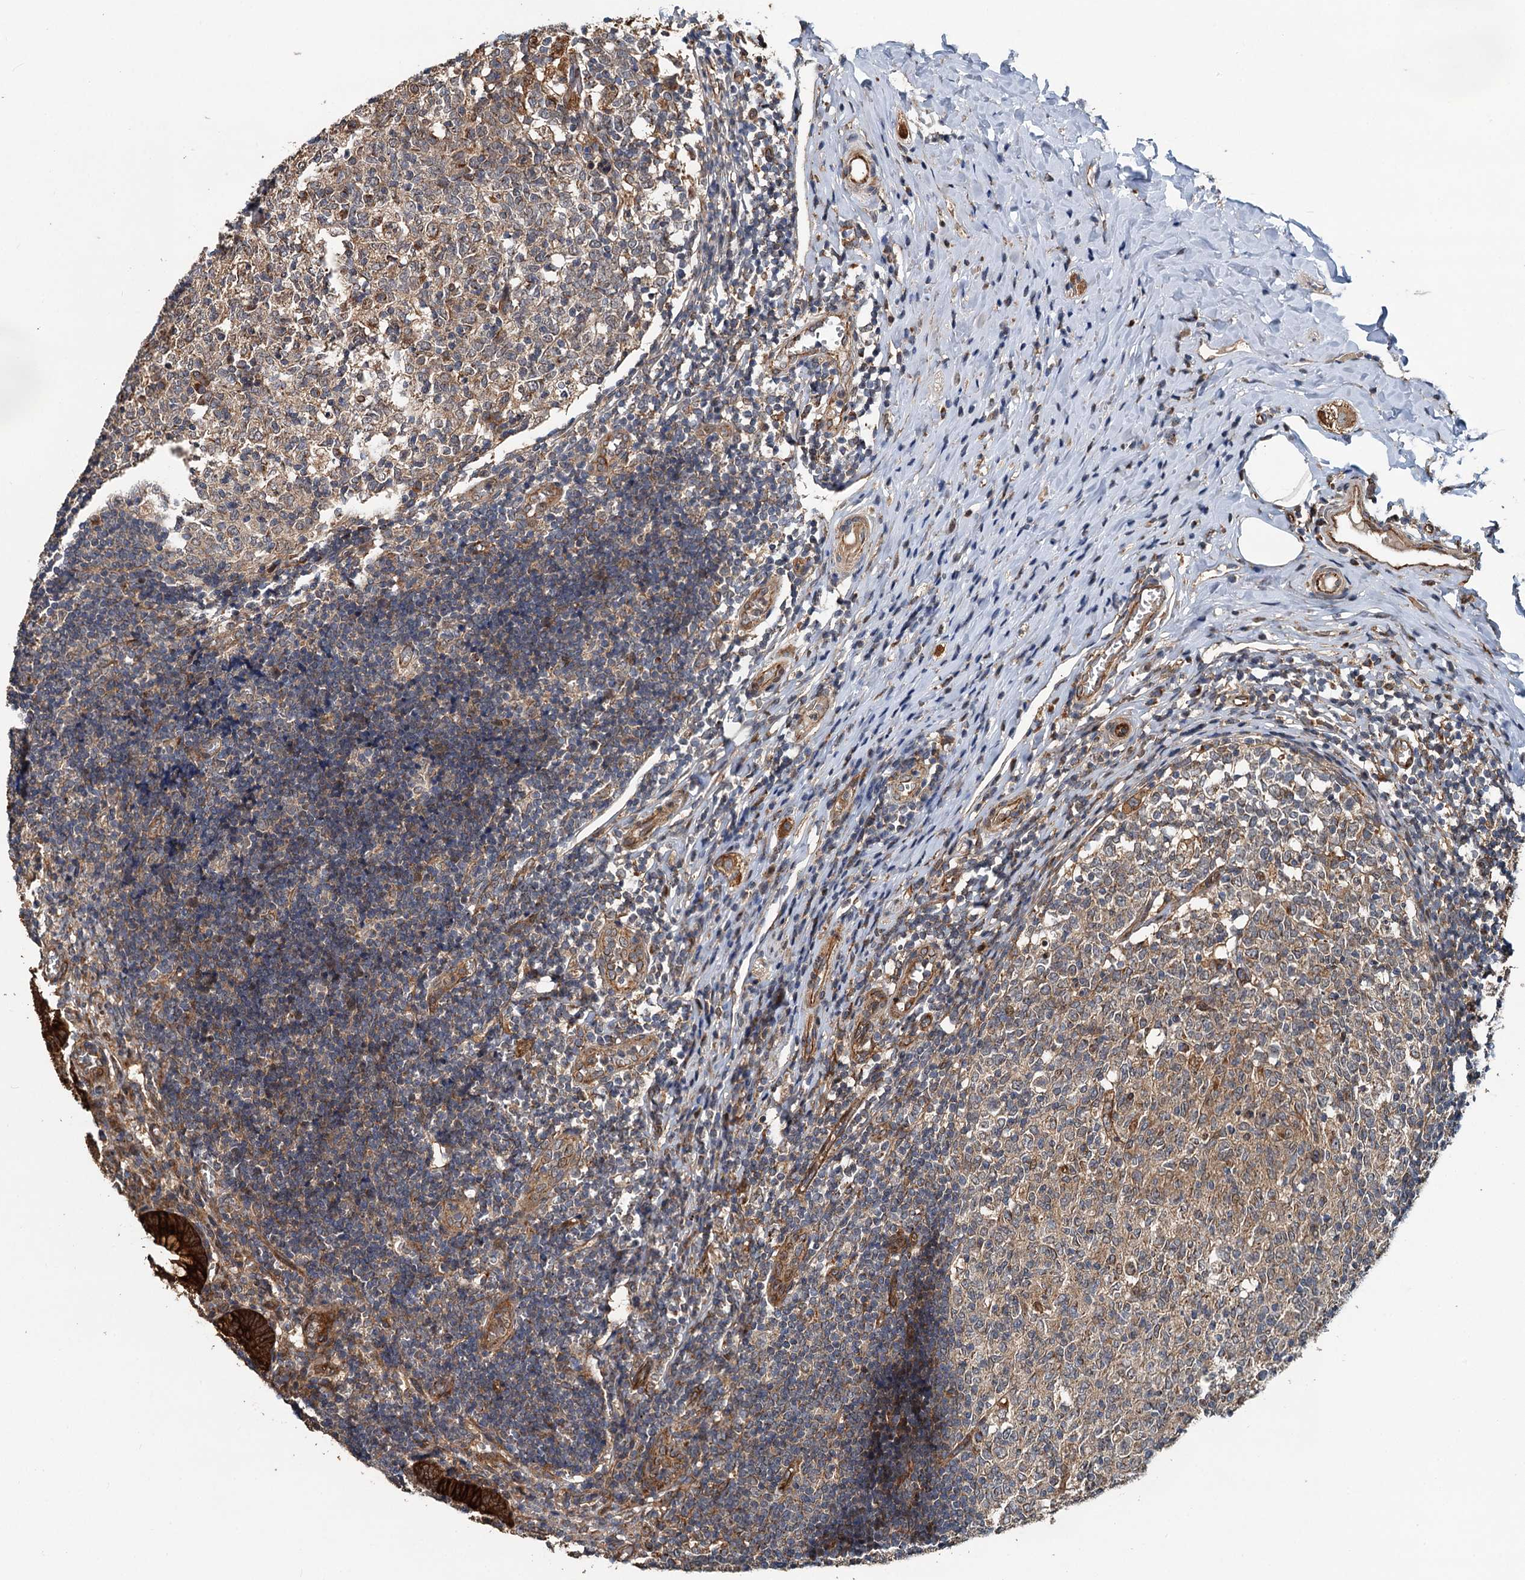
{"staining": {"intensity": "strong", "quantity": ">75%", "location": "cytoplasmic/membranous"}, "tissue": "appendix", "cell_type": "Glandular cells", "image_type": "normal", "snomed": [{"axis": "morphology", "description": "Normal tissue, NOS"}, {"axis": "topography", "description": "Appendix"}], "caption": "An IHC photomicrograph of benign tissue is shown. Protein staining in brown shows strong cytoplasmic/membranous positivity in appendix within glandular cells.", "gene": "LRRK2", "patient": {"sex": "male", "age": 8}}